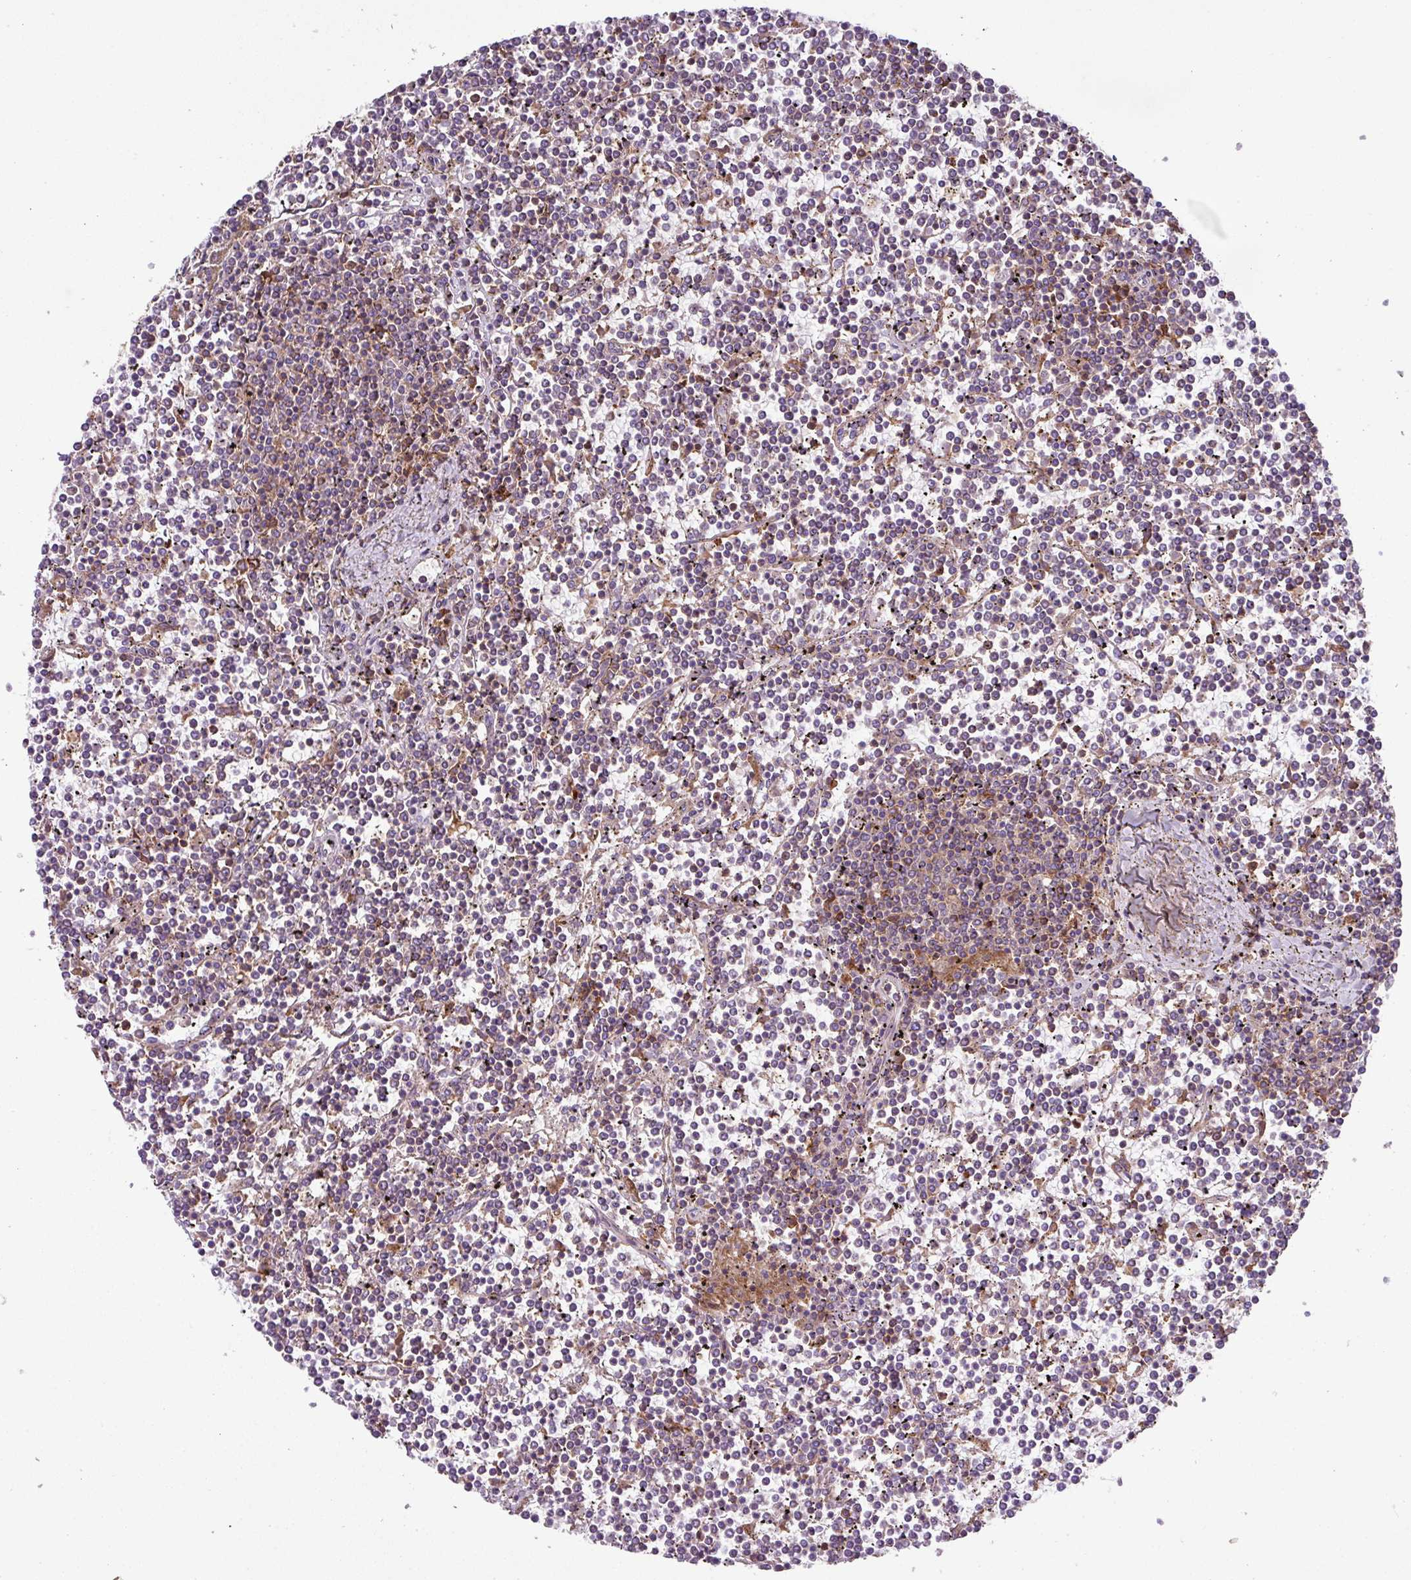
{"staining": {"intensity": "negative", "quantity": "none", "location": "none"}, "tissue": "lymphoma", "cell_type": "Tumor cells", "image_type": "cancer", "snomed": [{"axis": "morphology", "description": "Malignant lymphoma, non-Hodgkin's type, Low grade"}, {"axis": "topography", "description": "Spleen"}], "caption": "DAB immunohistochemical staining of human lymphoma demonstrates no significant staining in tumor cells. (Stains: DAB immunohistochemistry (IHC) with hematoxylin counter stain, Microscopy: brightfield microscopy at high magnification).", "gene": "RIC1", "patient": {"sex": "female", "age": 19}}